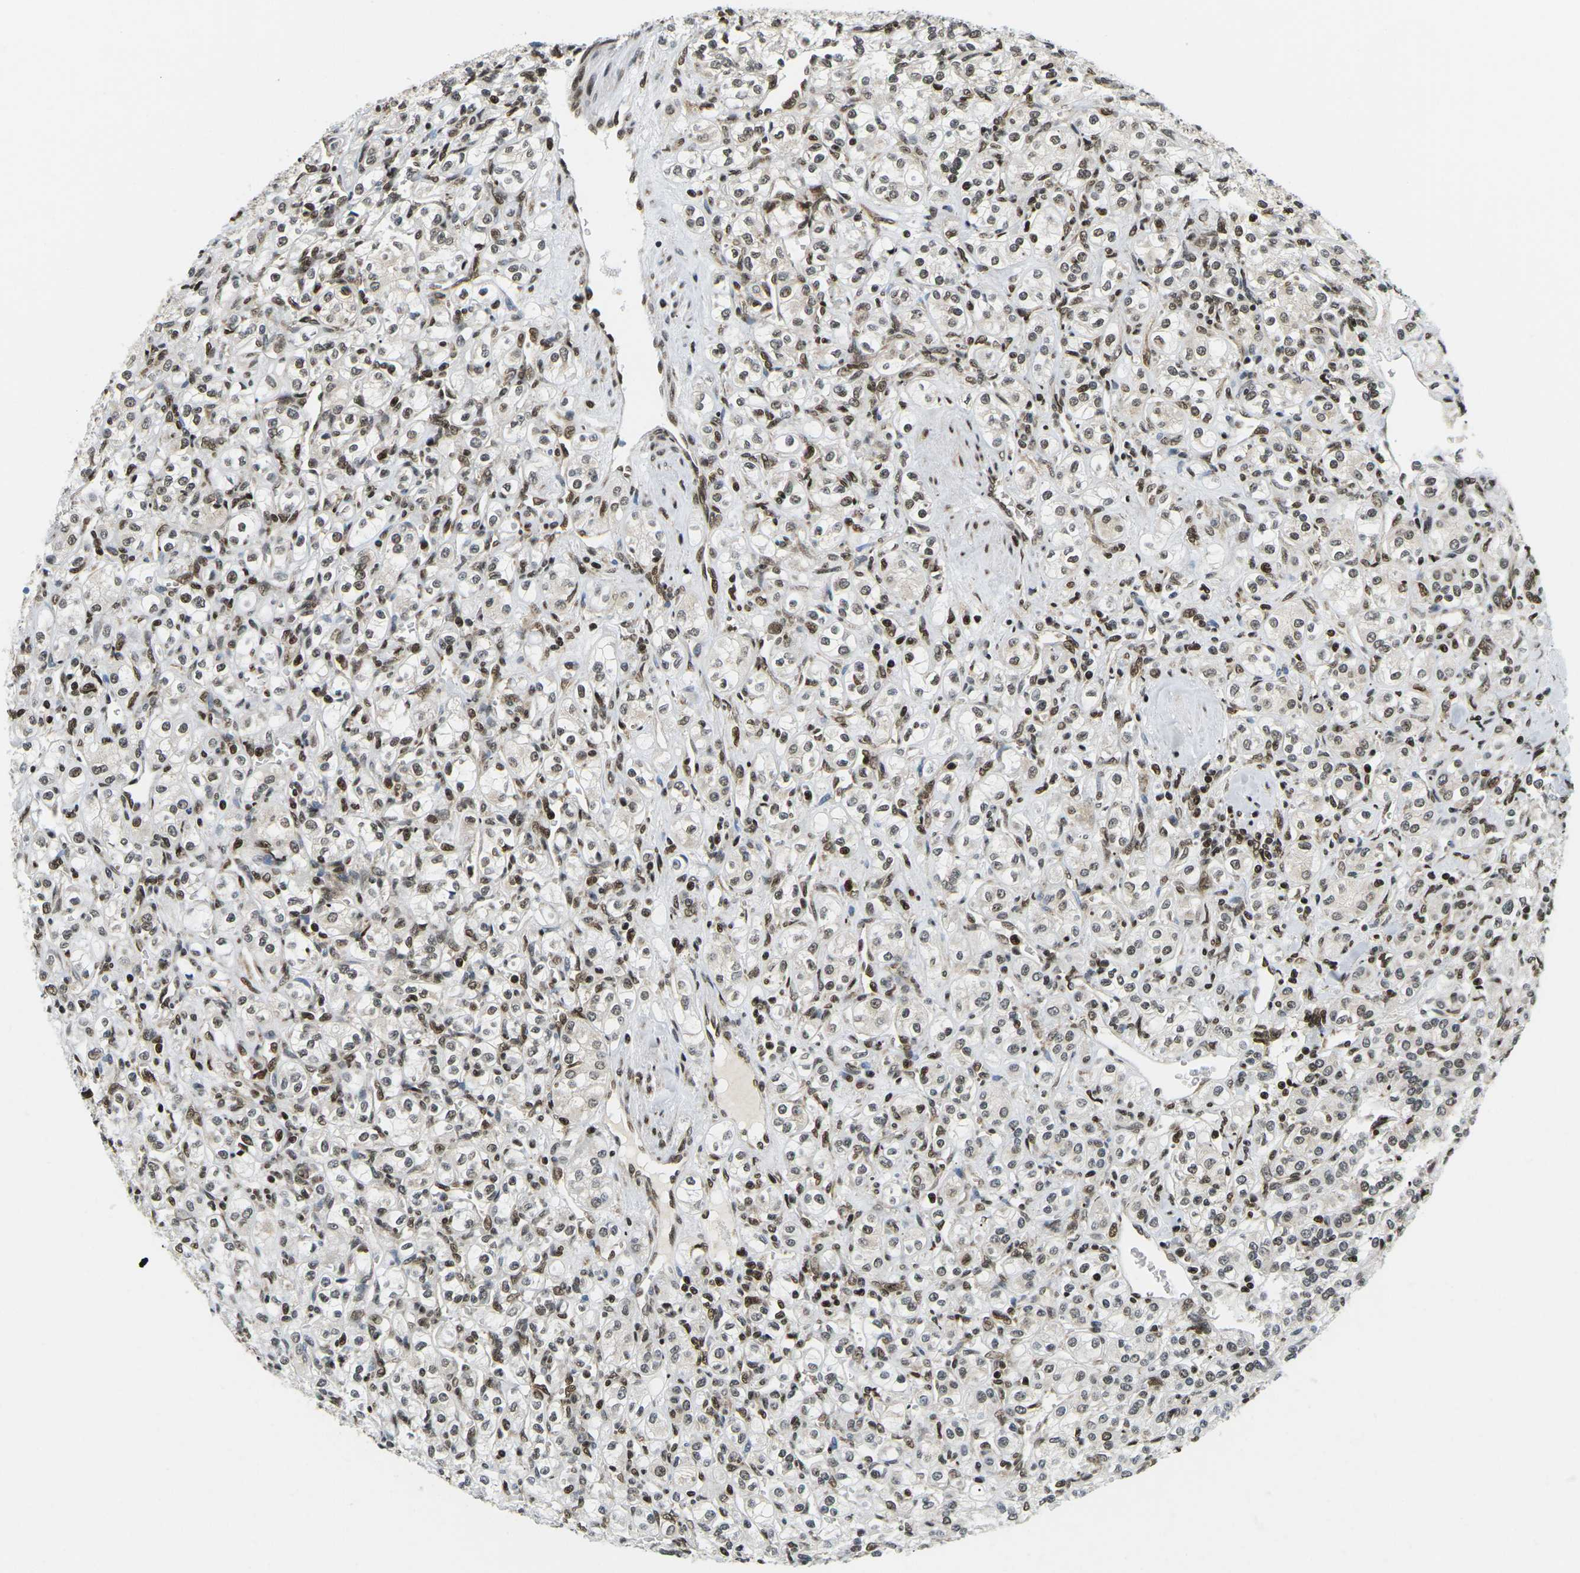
{"staining": {"intensity": "weak", "quantity": "25%-75%", "location": "nuclear"}, "tissue": "renal cancer", "cell_type": "Tumor cells", "image_type": "cancer", "snomed": [{"axis": "morphology", "description": "Adenocarcinoma, NOS"}, {"axis": "topography", "description": "Kidney"}], "caption": "A brown stain highlights weak nuclear expression of a protein in renal cancer (adenocarcinoma) tumor cells.", "gene": "CELF1", "patient": {"sex": "male", "age": 77}}